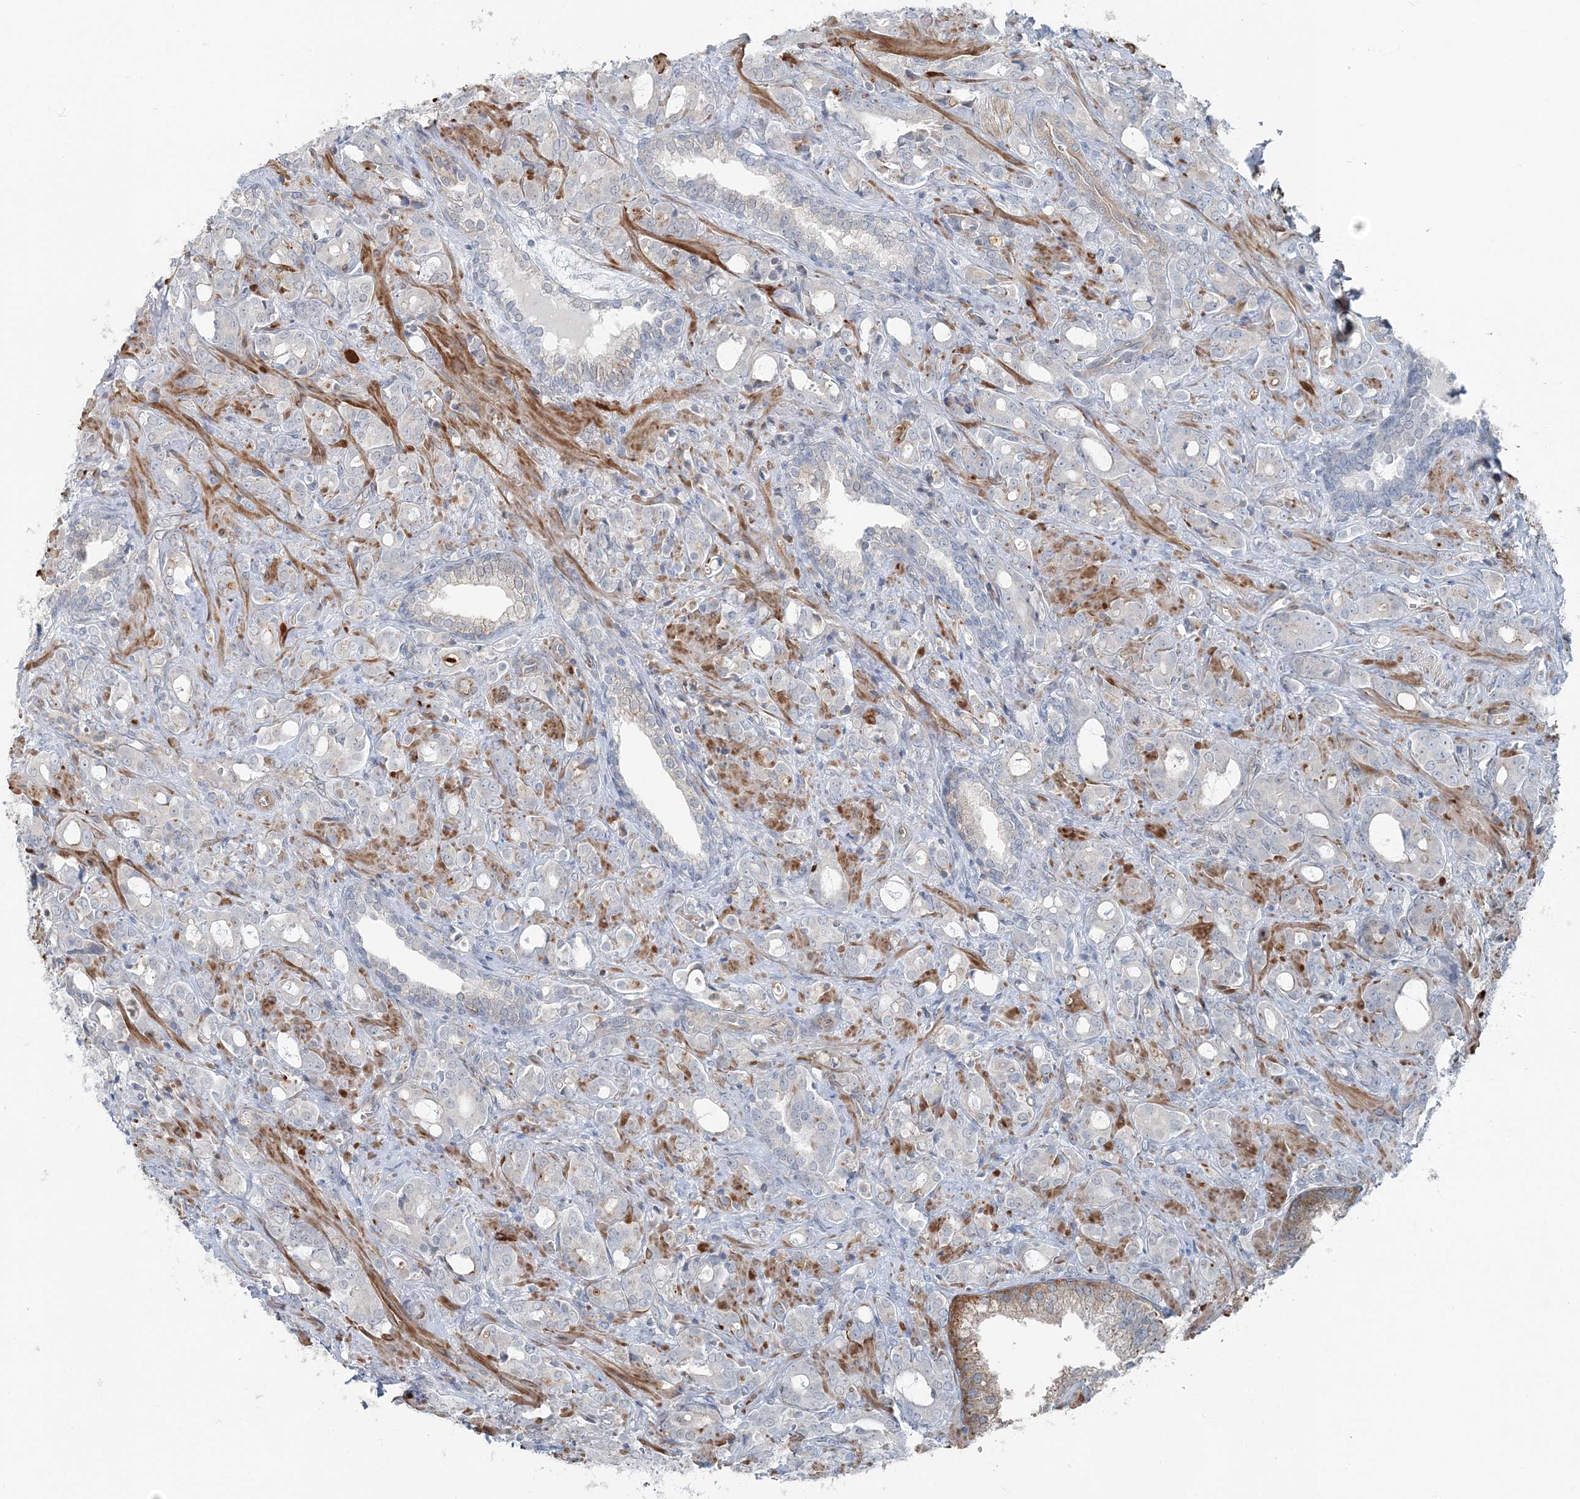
{"staining": {"intensity": "moderate", "quantity": "<25%", "location": "cytoplasmic/membranous"}, "tissue": "prostate cancer", "cell_type": "Tumor cells", "image_type": "cancer", "snomed": [{"axis": "morphology", "description": "Adenocarcinoma, High grade"}, {"axis": "topography", "description": "Prostate"}], "caption": "Human high-grade adenocarcinoma (prostate) stained with a protein marker displays moderate staining in tumor cells.", "gene": "FBXL17", "patient": {"sex": "male", "age": 72}}